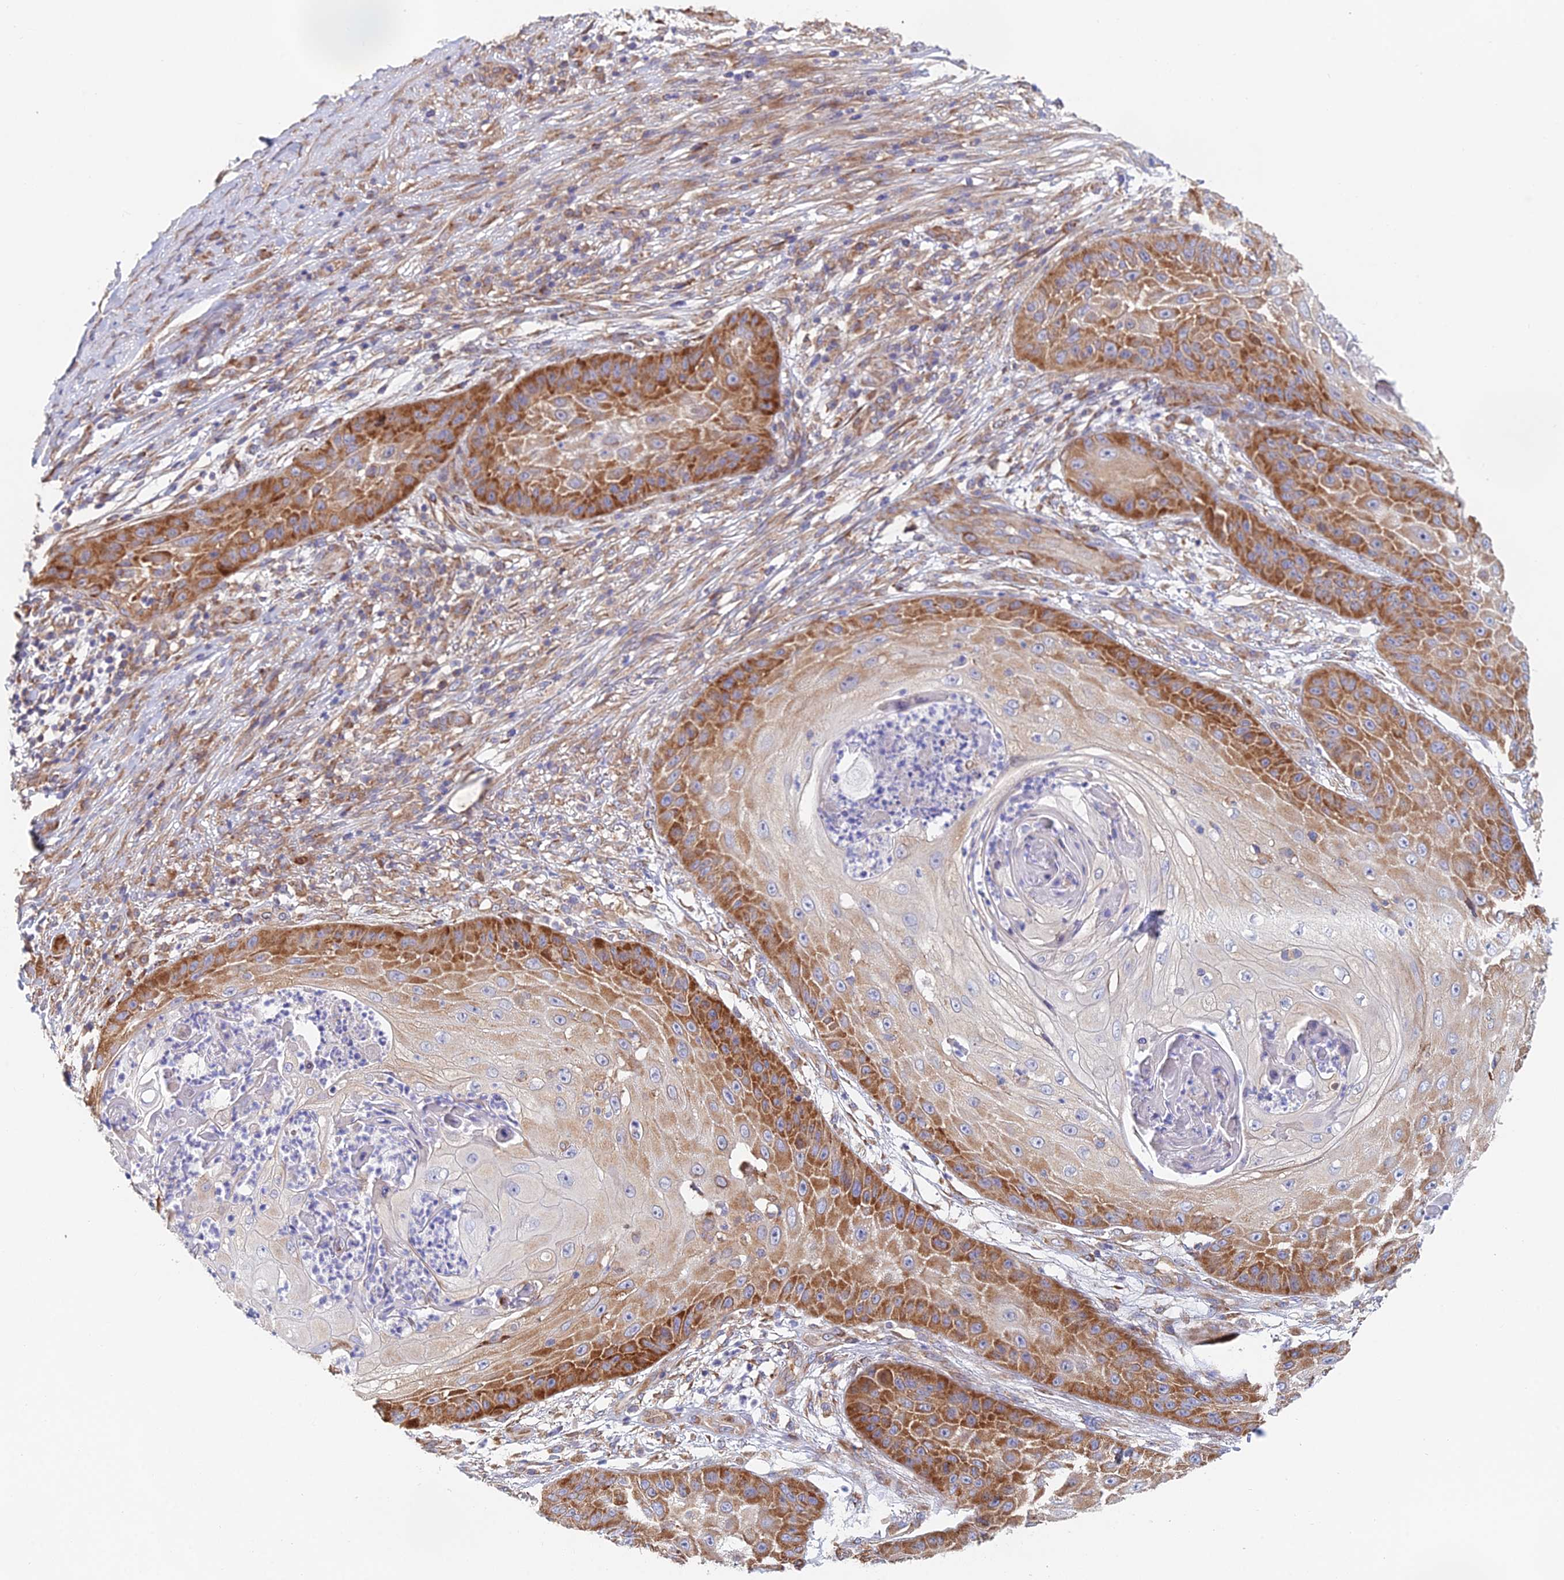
{"staining": {"intensity": "strong", "quantity": "25%-75%", "location": "cytoplasmic/membranous"}, "tissue": "skin cancer", "cell_type": "Tumor cells", "image_type": "cancer", "snomed": [{"axis": "morphology", "description": "Squamous cell carcinoma, NOS"}, {"axis": "topography", "description": "Skin"}], "caption": "This is a photomicrograph of IHC staining of squamous cell carcinoma (skin), which shows strong positivity in the cytoplasmic/membranous of tumor cells.", "gene": "ELOF1", "patient": {"sex": "male", "age": 70}}